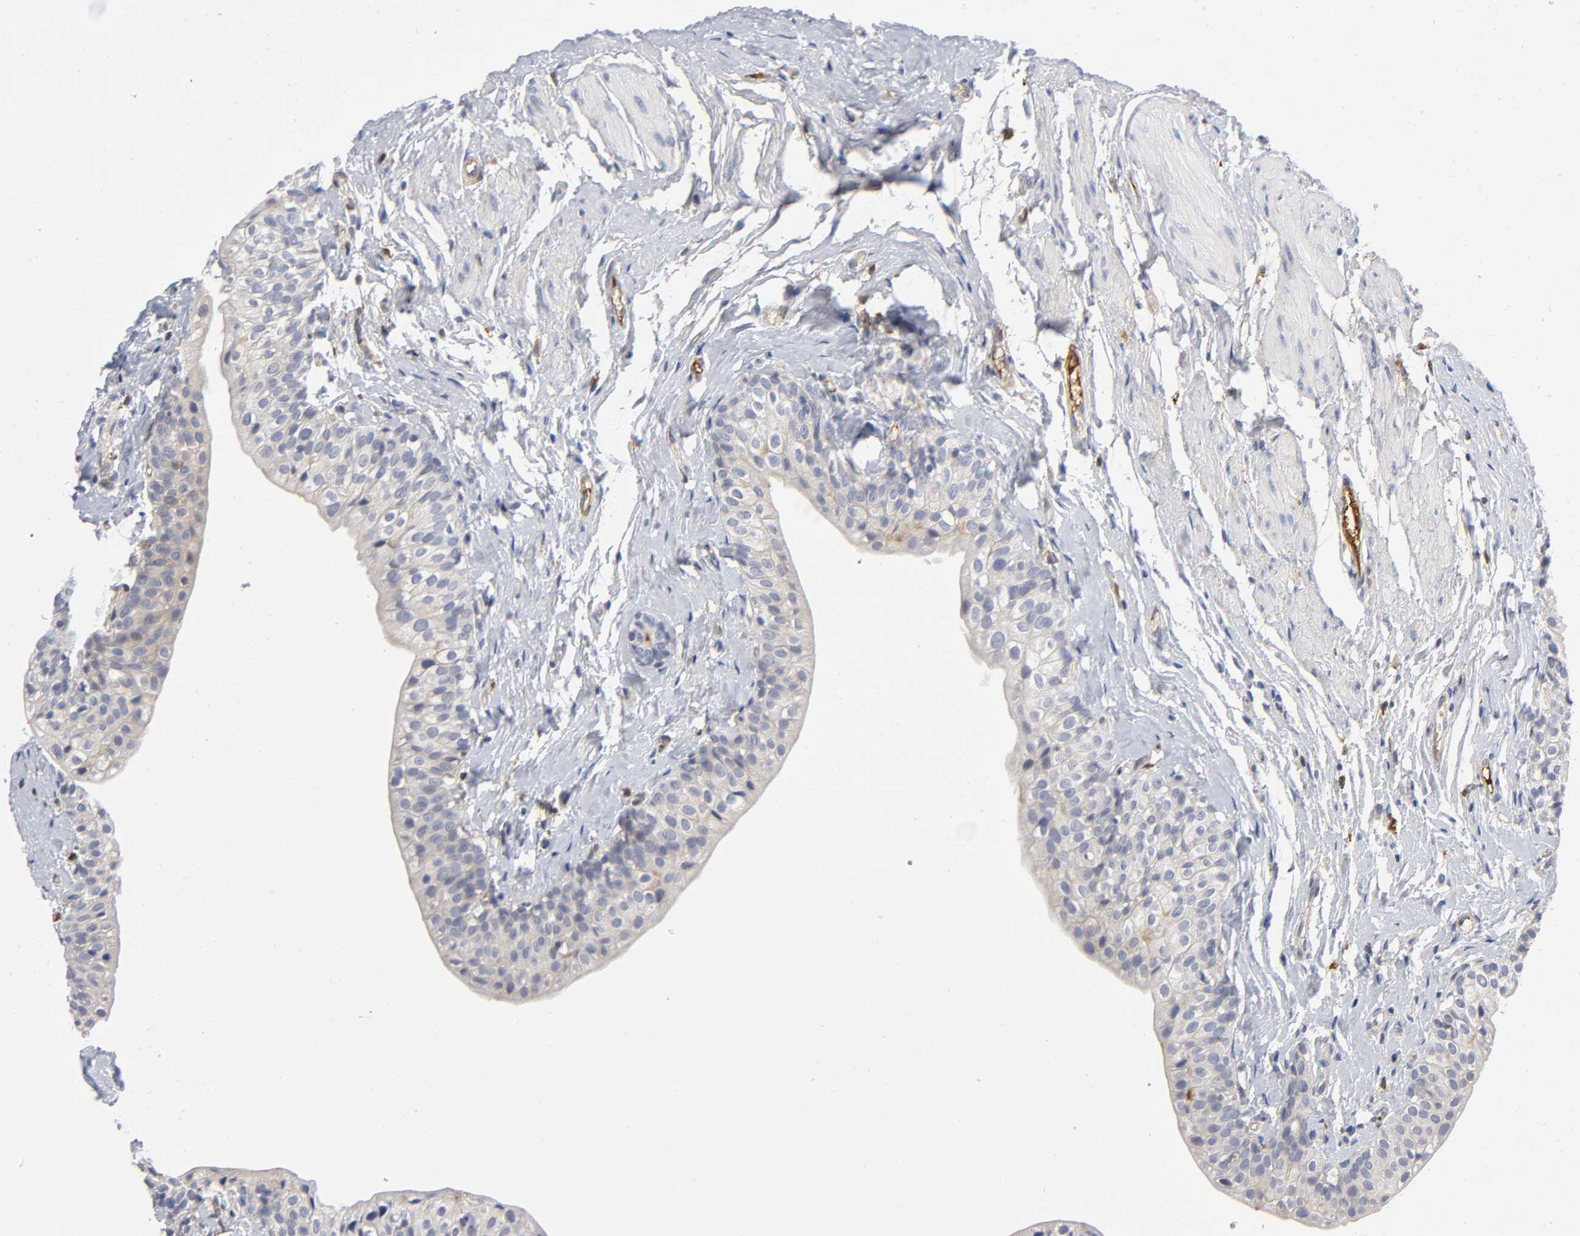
{"staining": {"intensity": "weak", "quantity": ">75%", "location": "cytoplasmic/membranous"}, "tissue": "urinary bladder", "cell_type": "Urothelial cells", "image_type": "normal", "snomed": [{"axis": "morphology", "description": "Normal tissue, NOS"}, {"axis": "topography", "description": "Urinary bladder"}], "caption": "Immunohistochemistry (IHC) (DAB) staining of benign human urinary bladder exhibits weak cytoplasmic/membranous protein staining in about >75% of urothelial cells.", "gene": "NOVA1", "patient": {"sex": "male", "age": 59}}